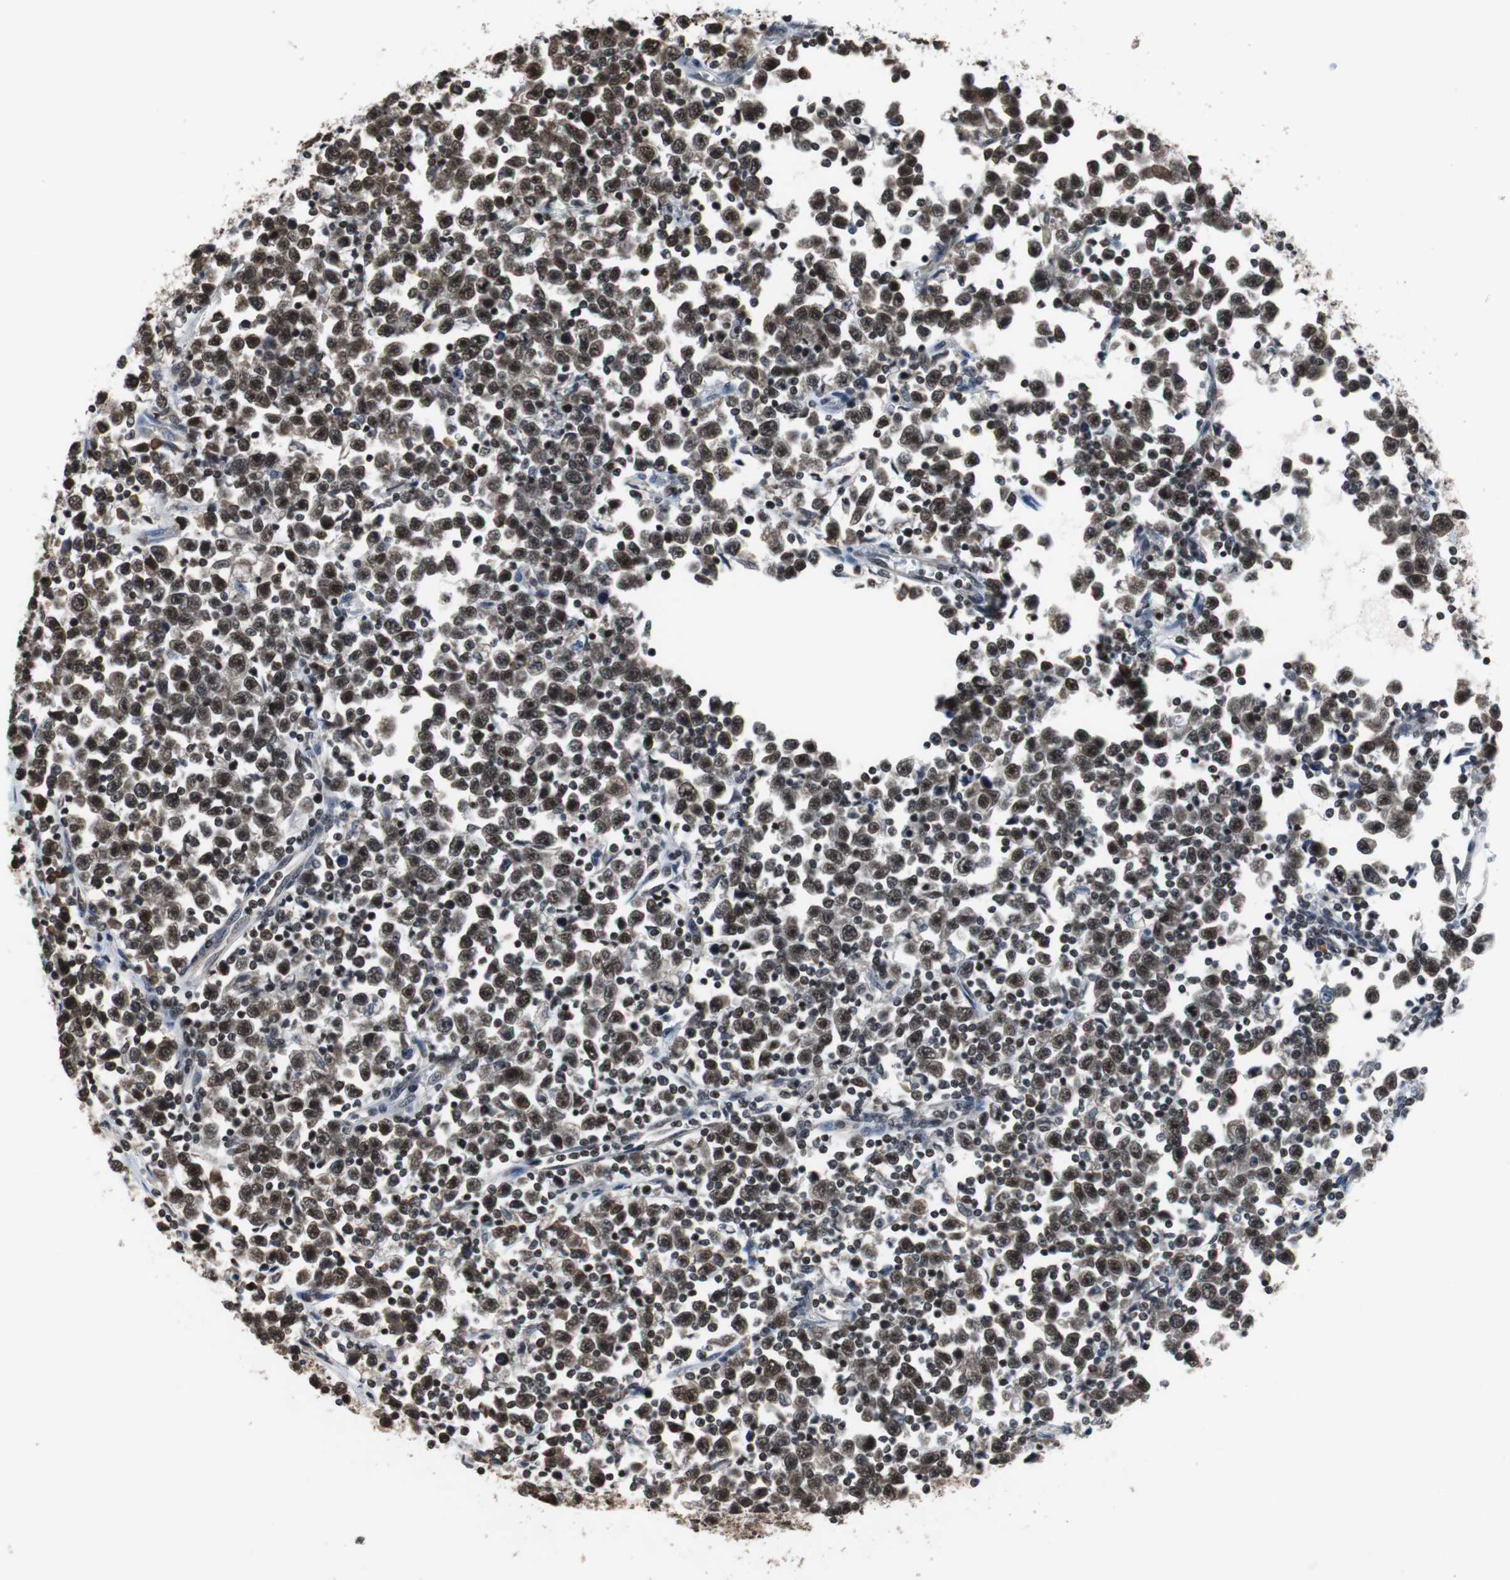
{"staining": {"intensity": "strong", "quantity": ">75%", "location": "nuclear"}, "tissue": "testis cancer", "cell_type": "Tumor cells", "image_type": "cancer", "snomed": [{"axis": "morphology", "description": "Seminoma, NOS"}, {"axis": "topography", "description": "Testis"}], "caption": "High-magnification brightfield microscopy of seminoma (testis) stained with DAB (brown) and counterstained with hematoxylin (blue). tumor cells exhibit strong nuclear staining is appreciated in approximately>75% of cells.", "gene": "REST", "patient": {"sex": "male", "age": 43}}